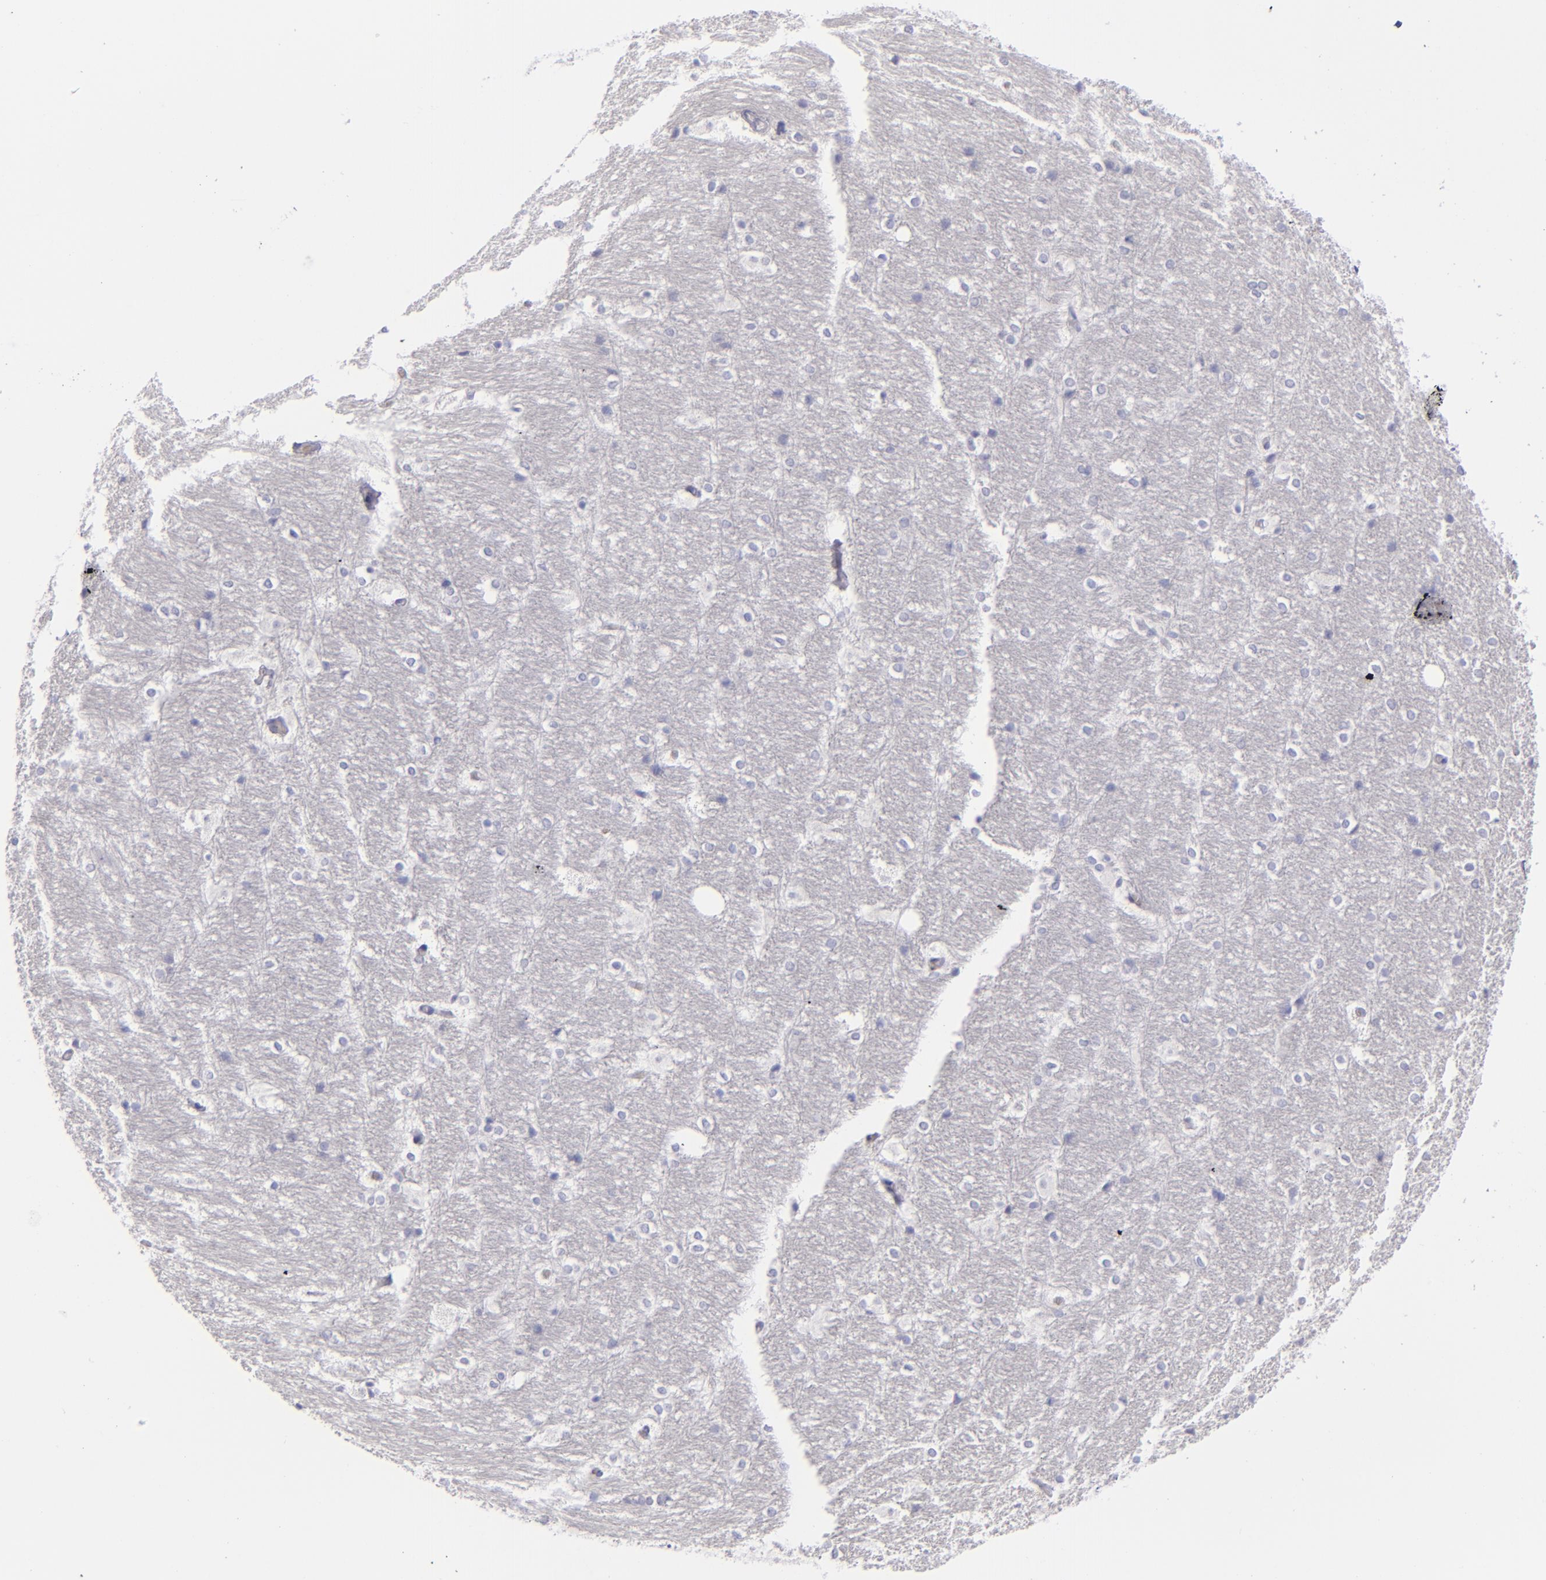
{"staining": {"intensity": "negative", "quantity": "none", "location": "none"}, "tissue": "hippocampus", "cell_type": "Glial cells", "image_type": "normal", "snomed": [{"axis": "morphology", "description": "Normal tissue, NOS"}, {"axis": "topography", "description": "Hippocampus"}], "caption": "Glial cells show no significant protein positivity in unremarkable hippocampus. The staining is performed using DAB brown chromogen with nuclei counter-stained in using hematoxylin.", "gene": "CD22", "patient": {"sex": "female", "age": 19}}